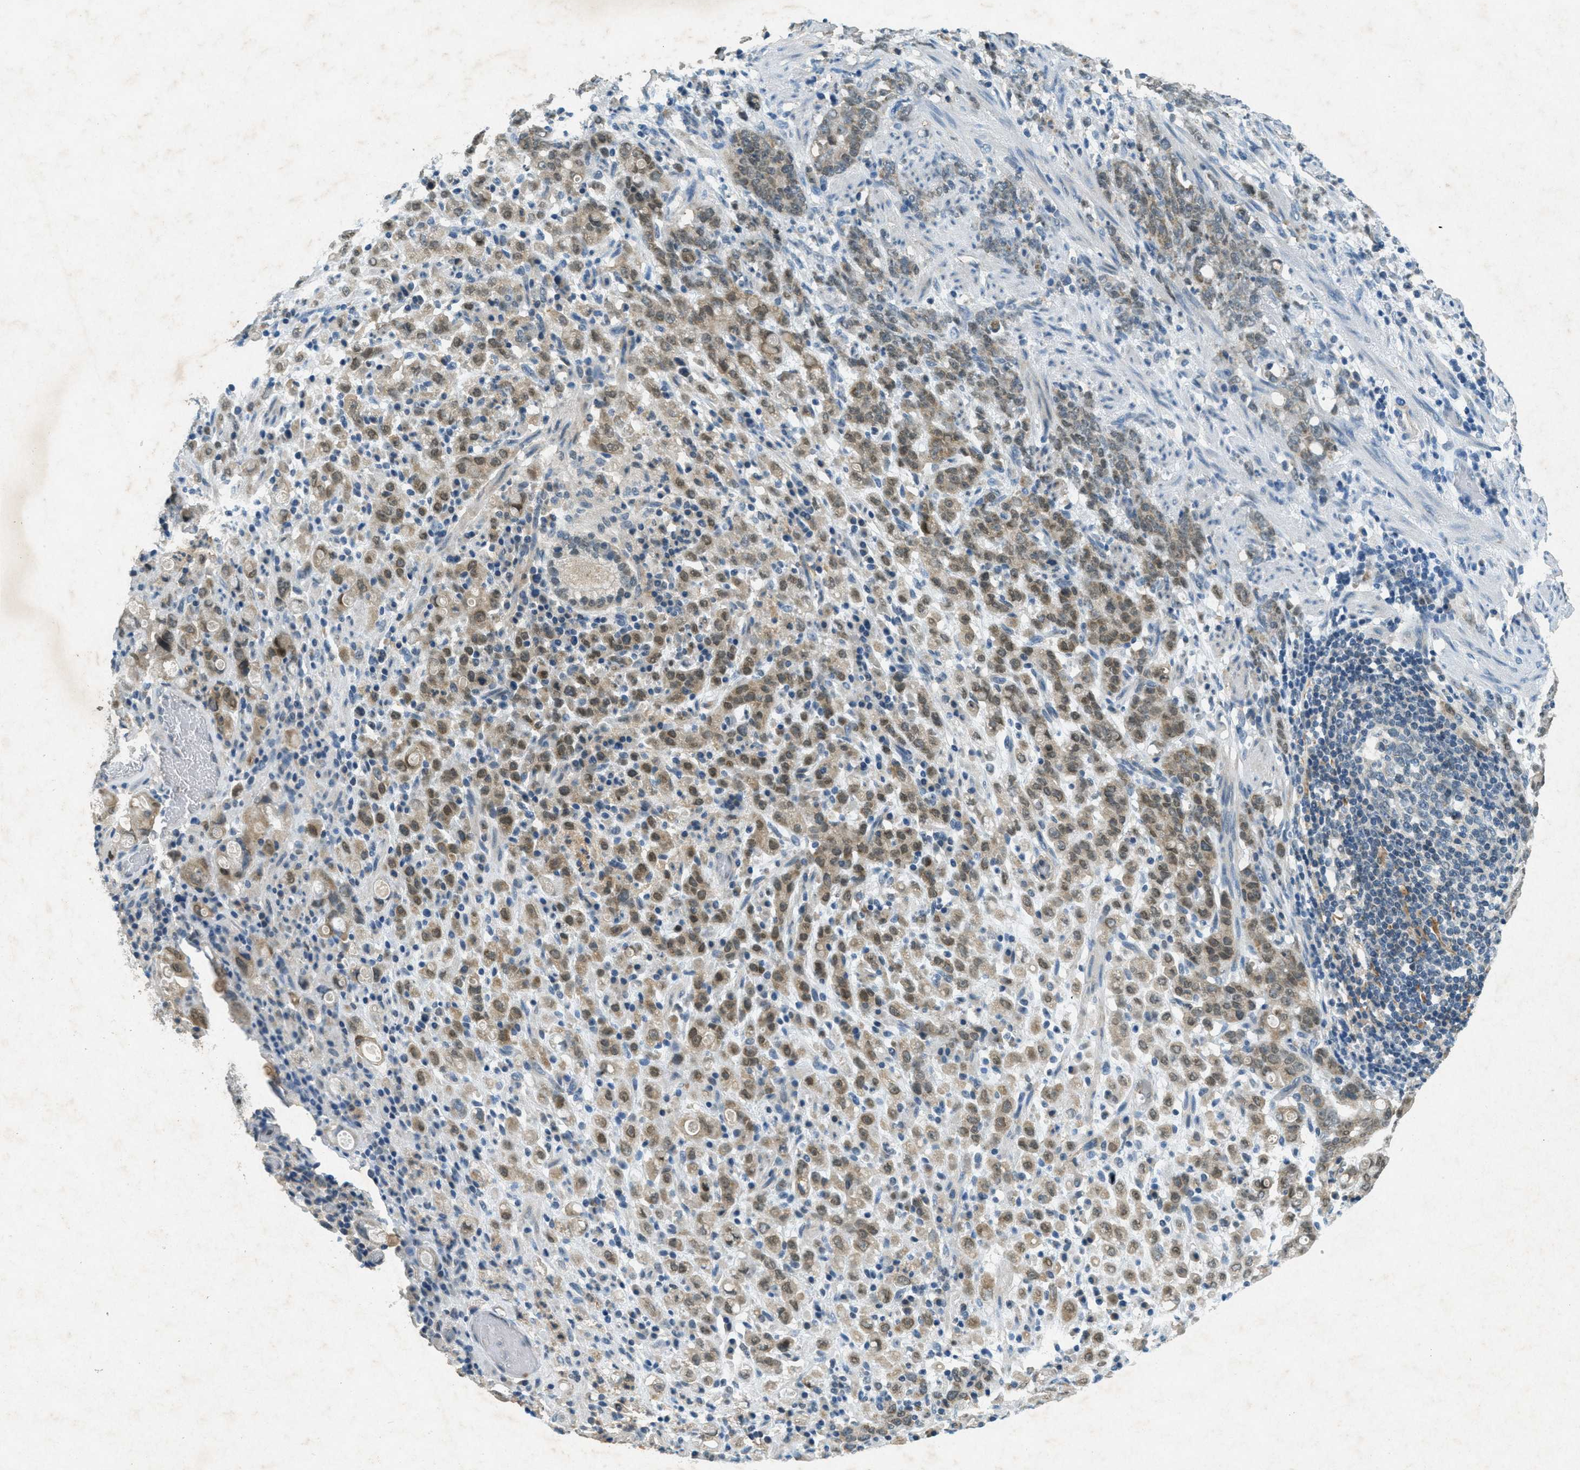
{"staining": {"intensity": "moderate", "quantity": "25%-75%", "location": "cytoplasmic/membranous,nuclear"}, "tissue": "stomach cancer", "cell_type": "Tumor cells", "image_type": "cancer", "snomed": [{"axis": "morphology", "description": "Adenocarcinoma, NOS"}, {"axis": "topography", "description": "Stomach, lower"}], "caption": "Protein staining of adenocarcinoma (stomach) tissue shows moderate cytoplasmic/membranous and nuclear expression in approximately 25%-75% of tumor cells.", "gene": "TCF20", "patient": {"sex": "male", "age": 88}}